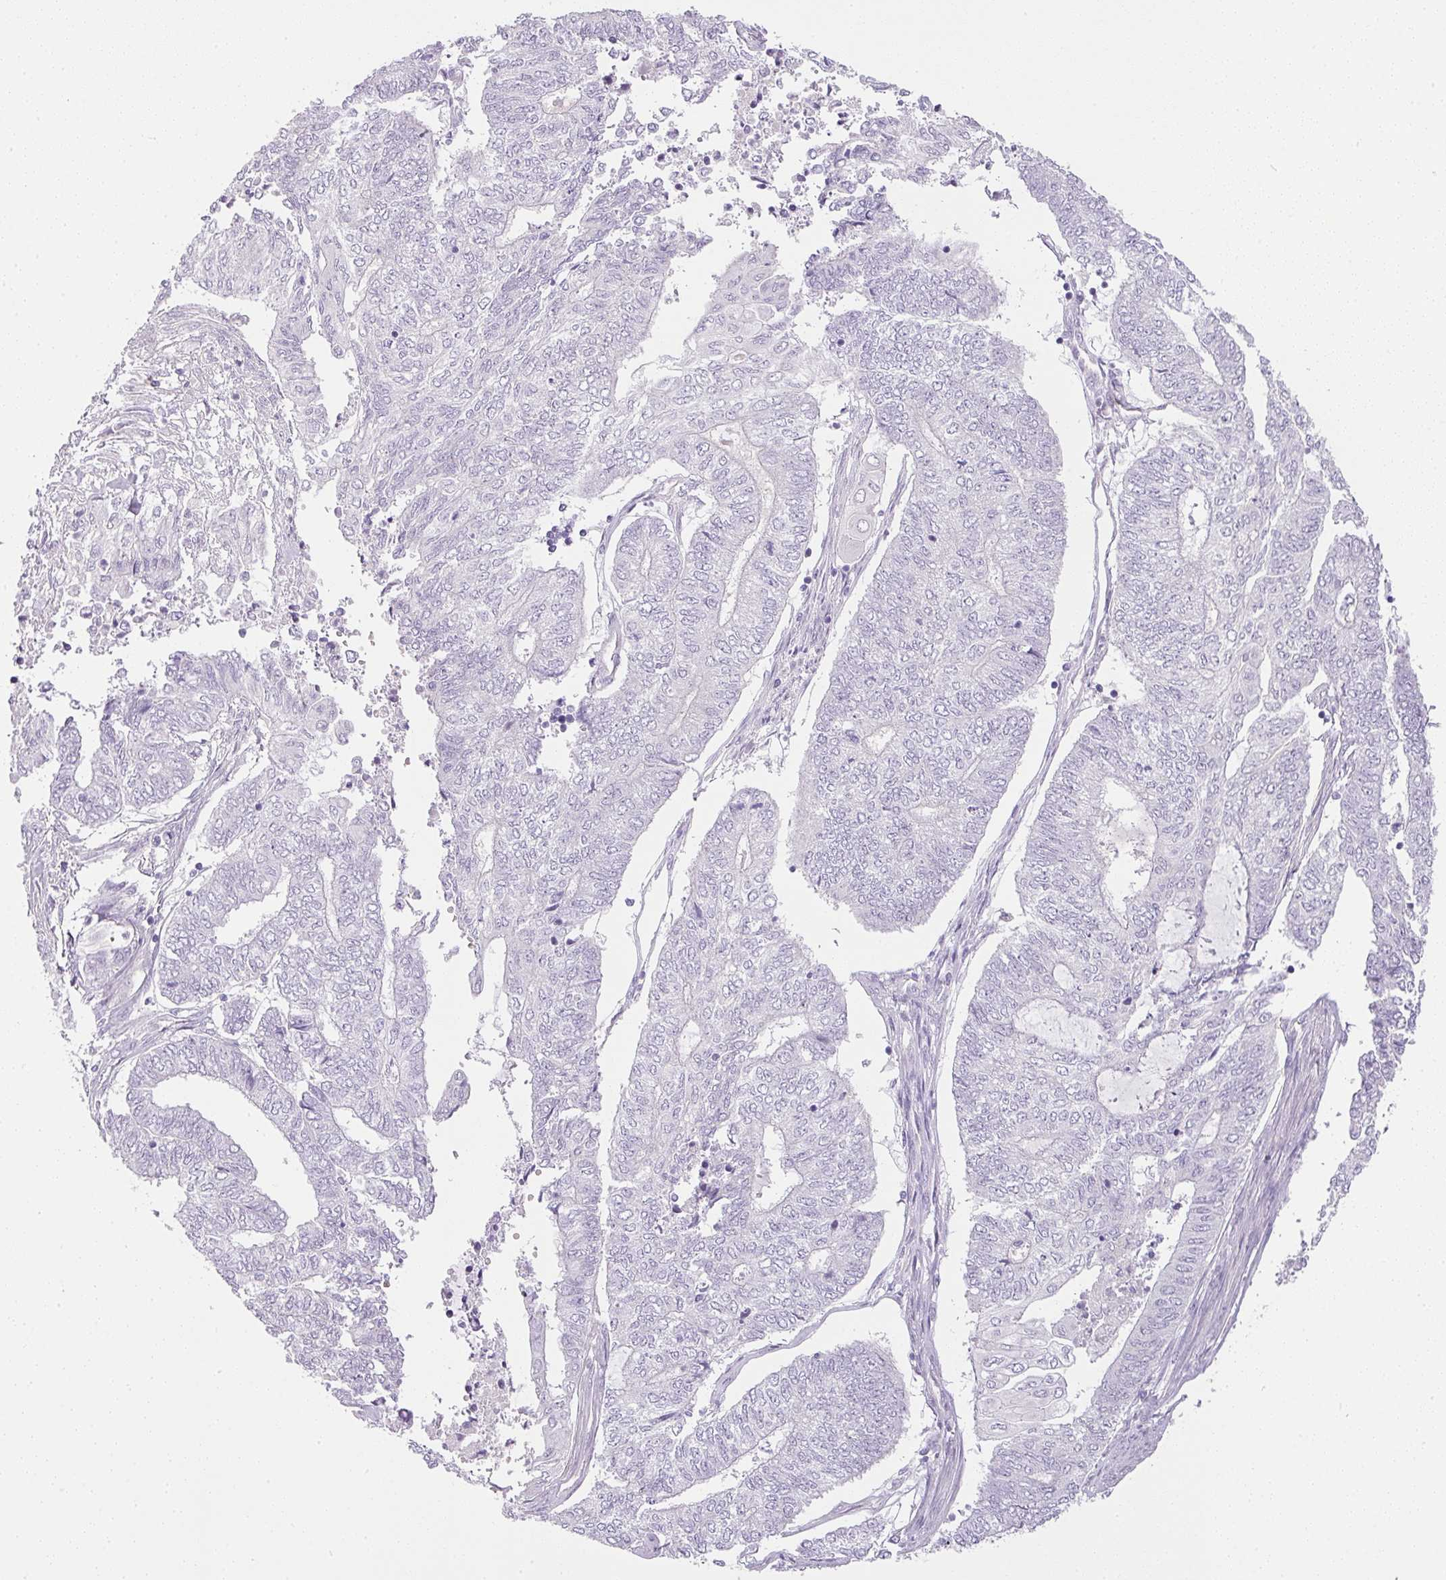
{"staining": {"intensity": "negative", "quantity": "none", "location": "none"}, "tissue": "endometrial cancer", "cell_type": "Tumor cells", "image_type": "cancer", "snomed": [{"axis": "morphology", "description": "Adenocarcinoma, NOS"}, {"axis": "topography", "description": "Uterus"}, {"axis": "topography", "description": "Endometrium"}], "caption": "Micrograph shows no significant protein positivity in tumor cells of adenocarcinoma (endometrial).", "gene": "RAX2", "patient": {"sex": "female", "age": 70}}